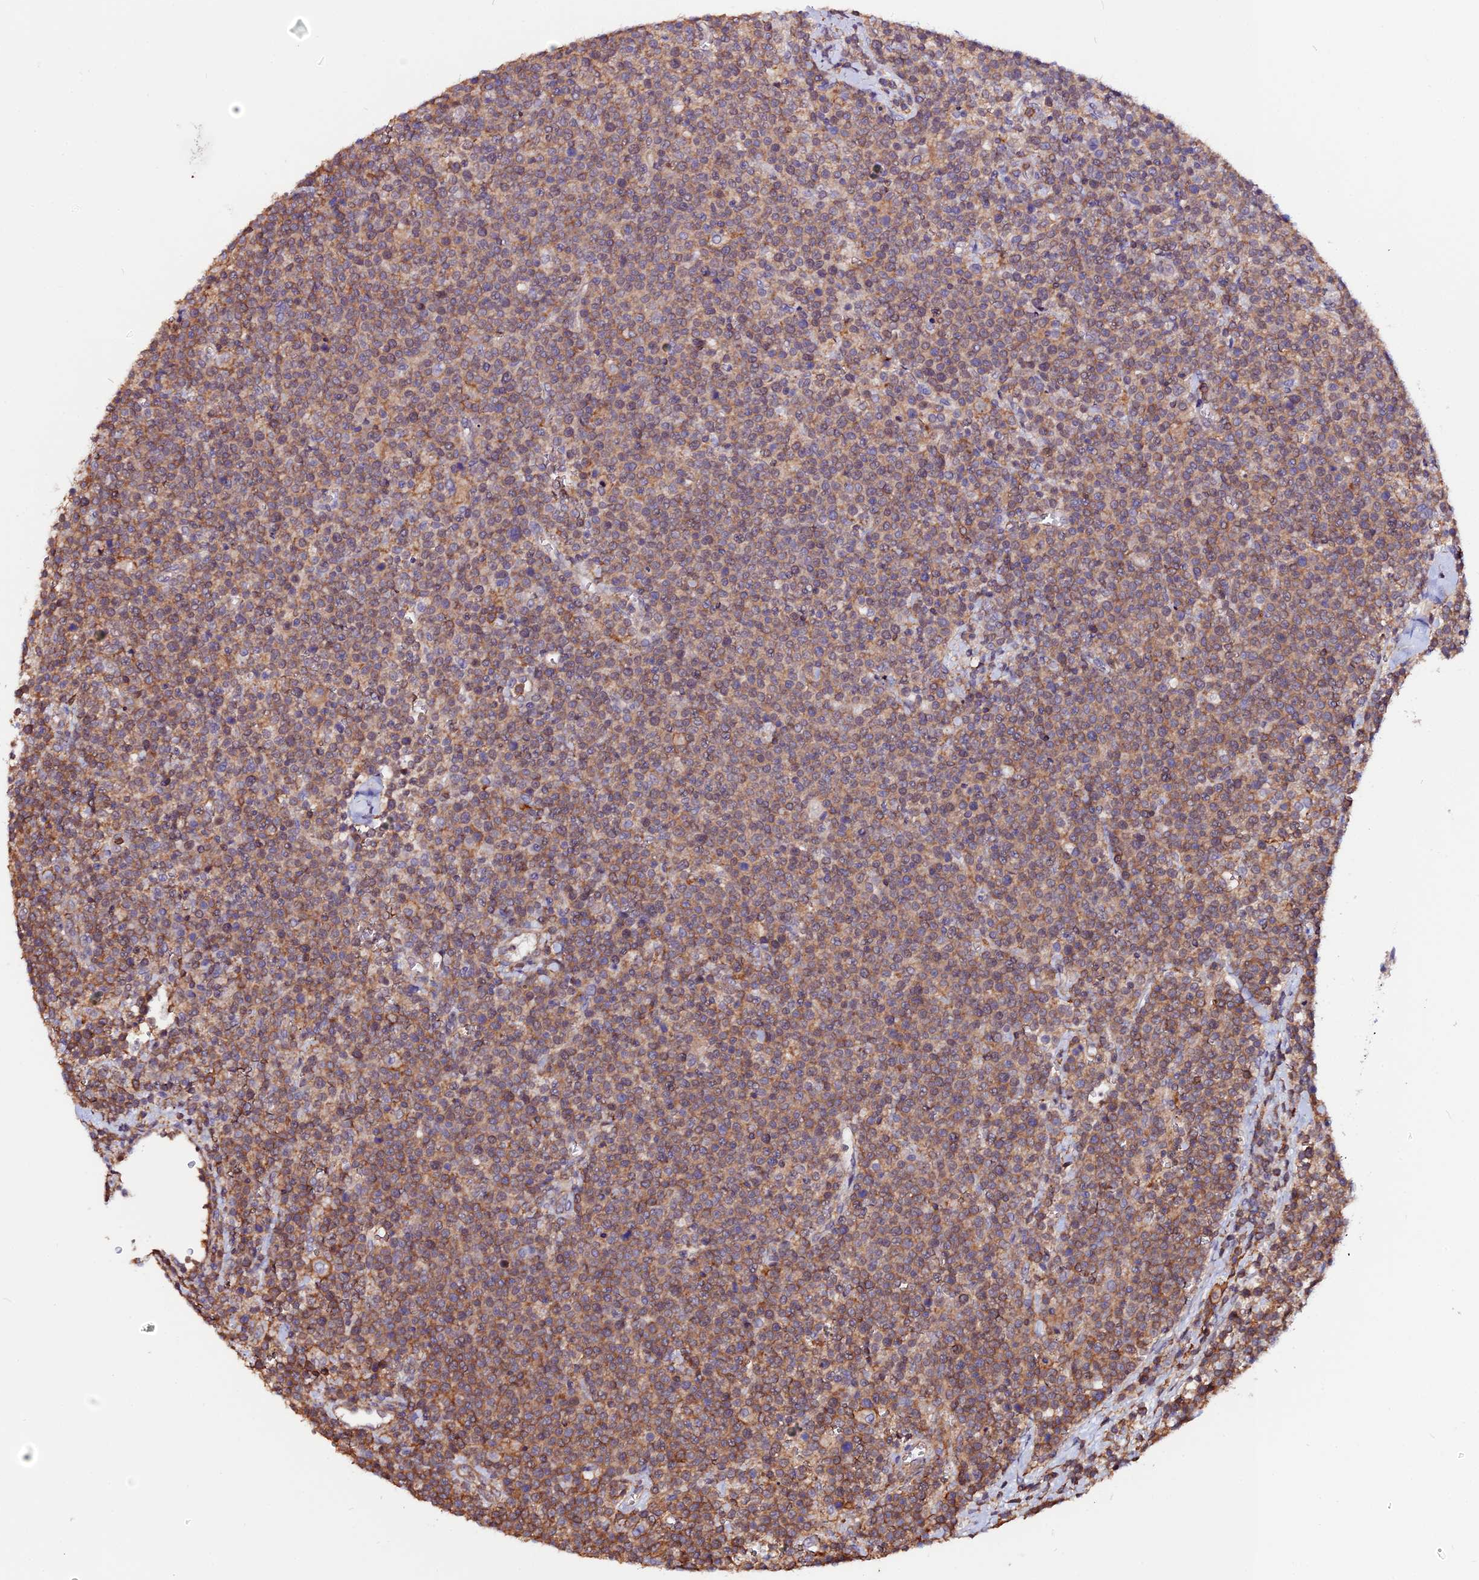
{"staining": {"intensity": "moderate", "quantity": ">75%", "location": "cytoplasmic/membranous"}, "tissue": "lymphoma", "cell_type": "Tumor cells", "image_type": "cancer", "snomed": [{"axis": "morphology", "description": "Malignant lymphoma, non-Hodgkin's type, High grade"}, {"axis": "topography", "description": "Lymph node"}], "caption": "An IHC histopathology image of tumor tissue is shown. Protein staining in brown shows moderate cytoplasmic/membranous positivity in lymphoma within tumor cells.", "gene": "USP17L15", "patient": {"sex": "male", "age": 61}}